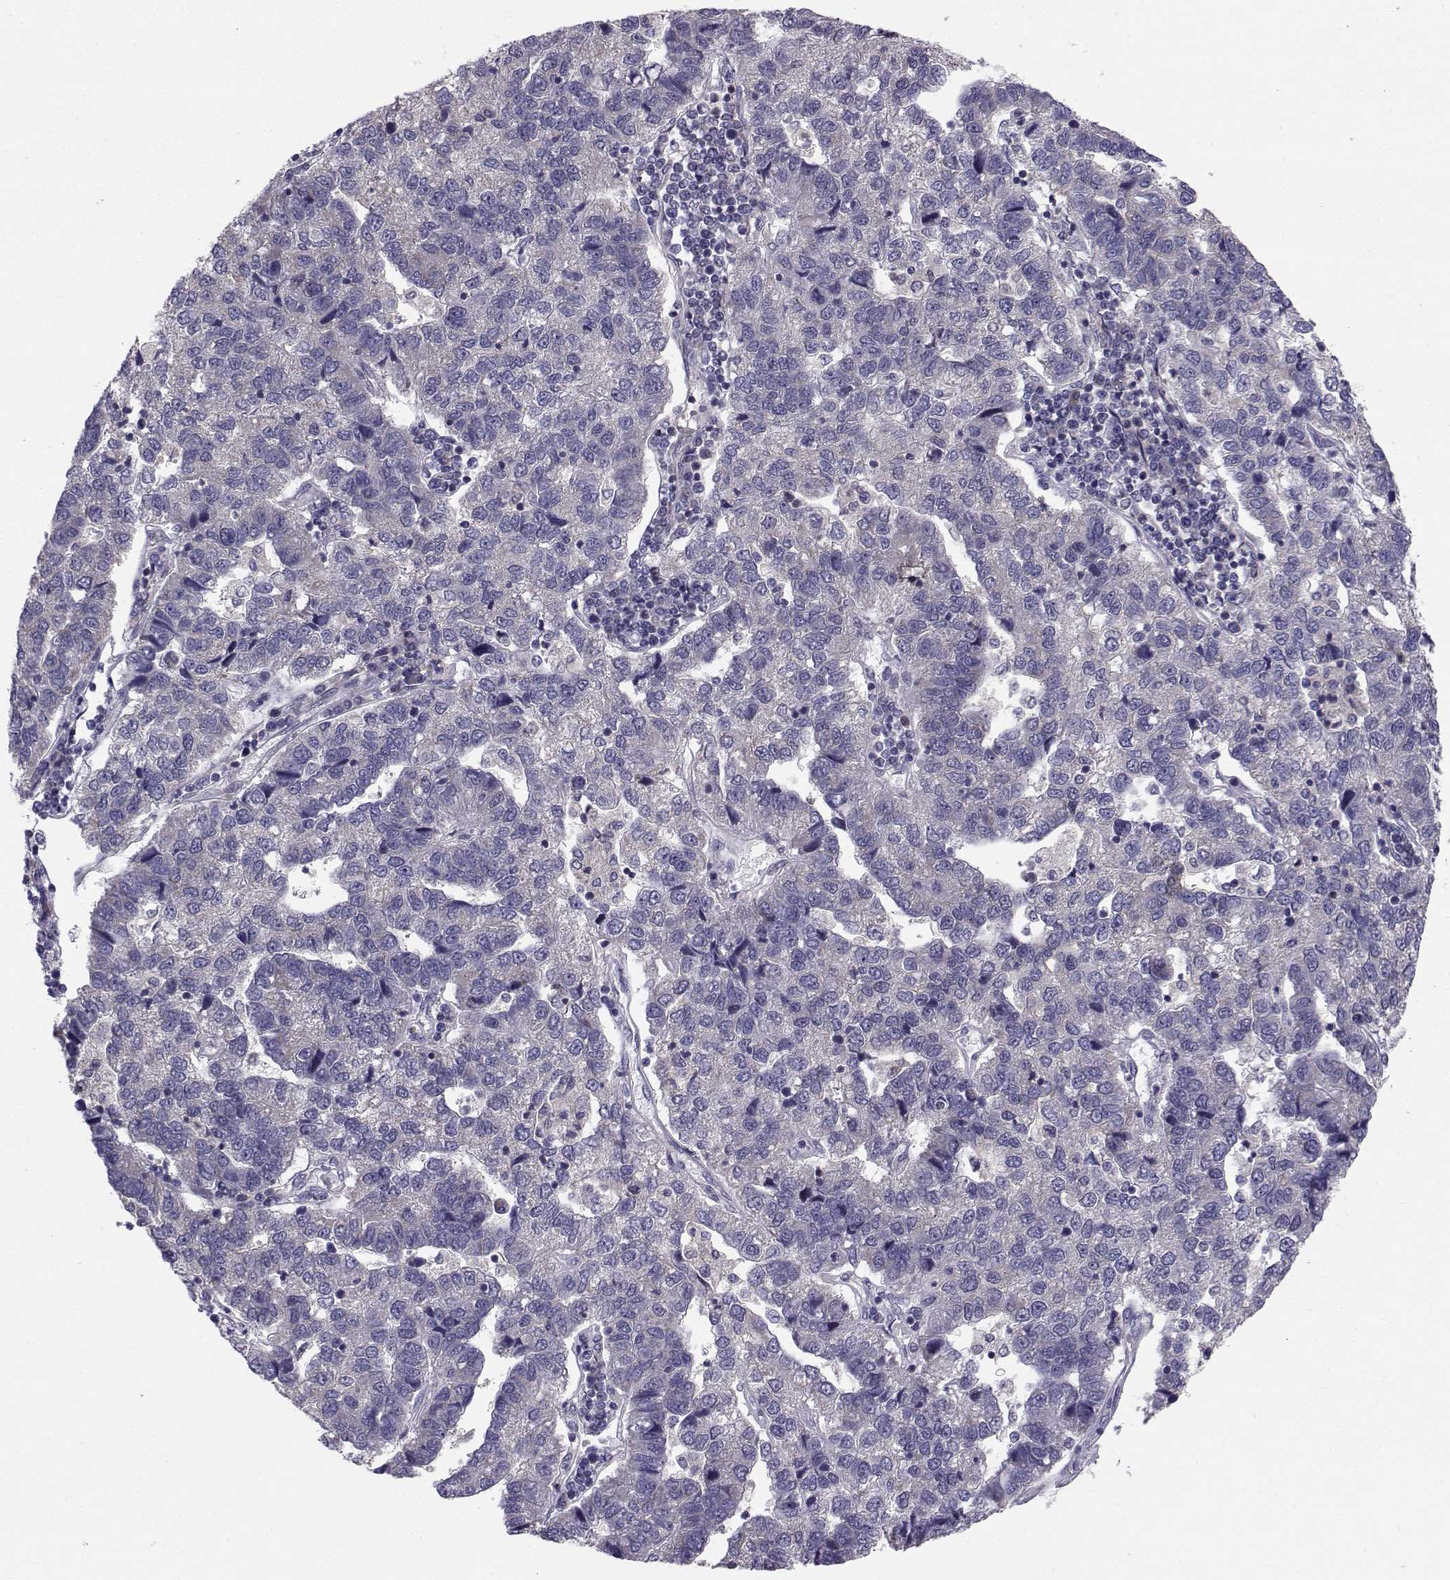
{"staining": {"intensity": "negative", "quantity": "none", "location": "none"}, "tissue": "pancreatic cancer", "cell_type": "Tumor cells", "image_type": "cancer", "snomed": [{"axis": "morphology", "description": "Adenocarcinoma, NOS"}, {"axis": "topography", "description": "Pancreas"}], "caption": "An immunohistochemistry histopathology image of pancreatic adenocarcinoma is shown. There is no staining in tumor cells of pancreatic adenocarcinoma.", "gene": "PEX5L", "patient": {"sex": "female", "age": 61}}